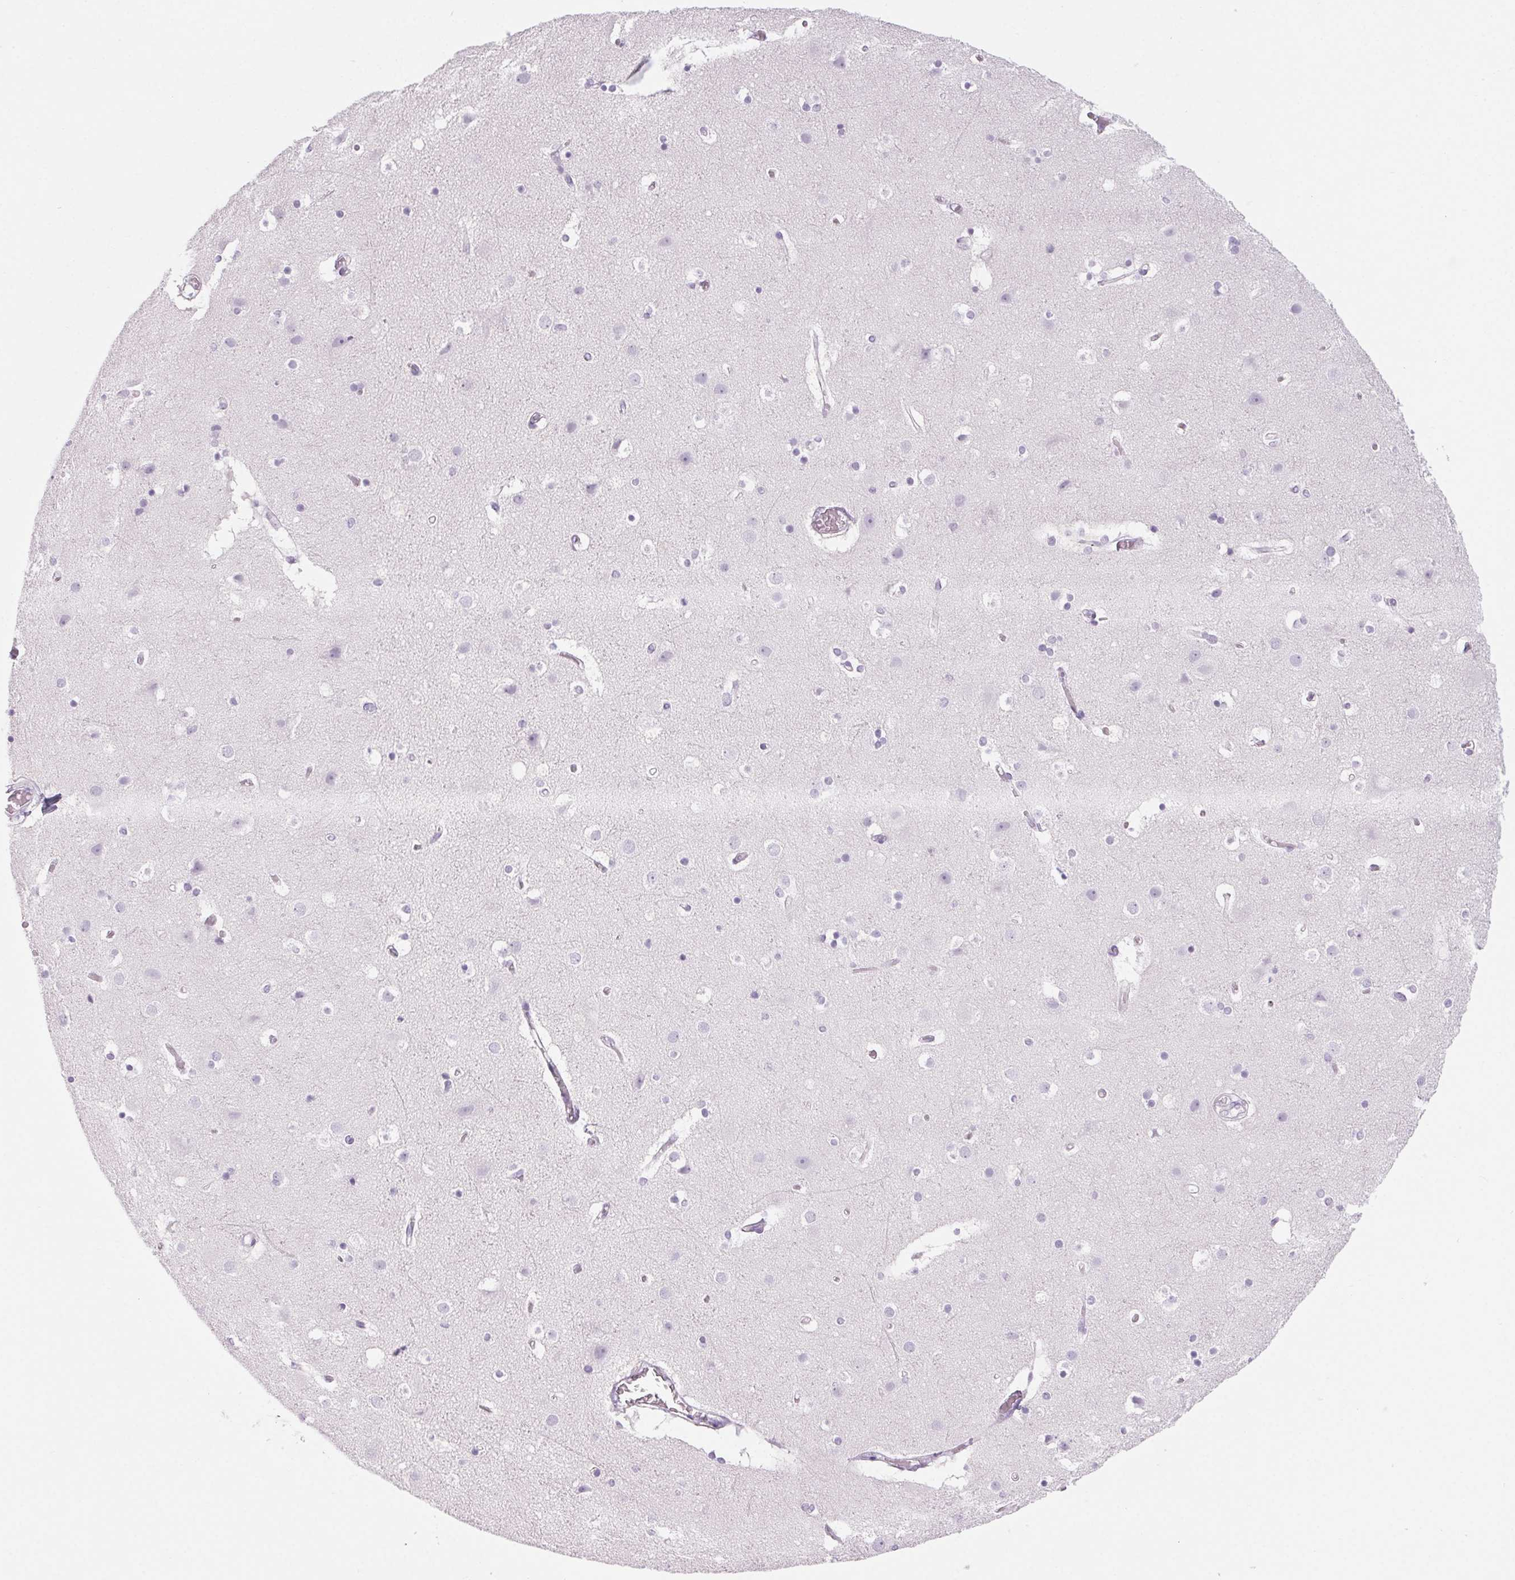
{"staining": {"intensity": "negative", "quantity": "none", "location": "none"}, "tissue": "cerebral cortex", "cell_type": "Endothelial cells", "image_type": "normal", "snomed": [{"axis": "morphology", "description": "Normal tissue, NOS"}, {"axis": "topography", "description": "Cerebral cortex"}], "caption": "Immunohistochemistry (IHC) image of normal human cerebral cortex stained for a protein (brown), which displays no positivity in endothelial cells.", "gene": "LRP2", "patient": {"sex": "female", "age": 52}}